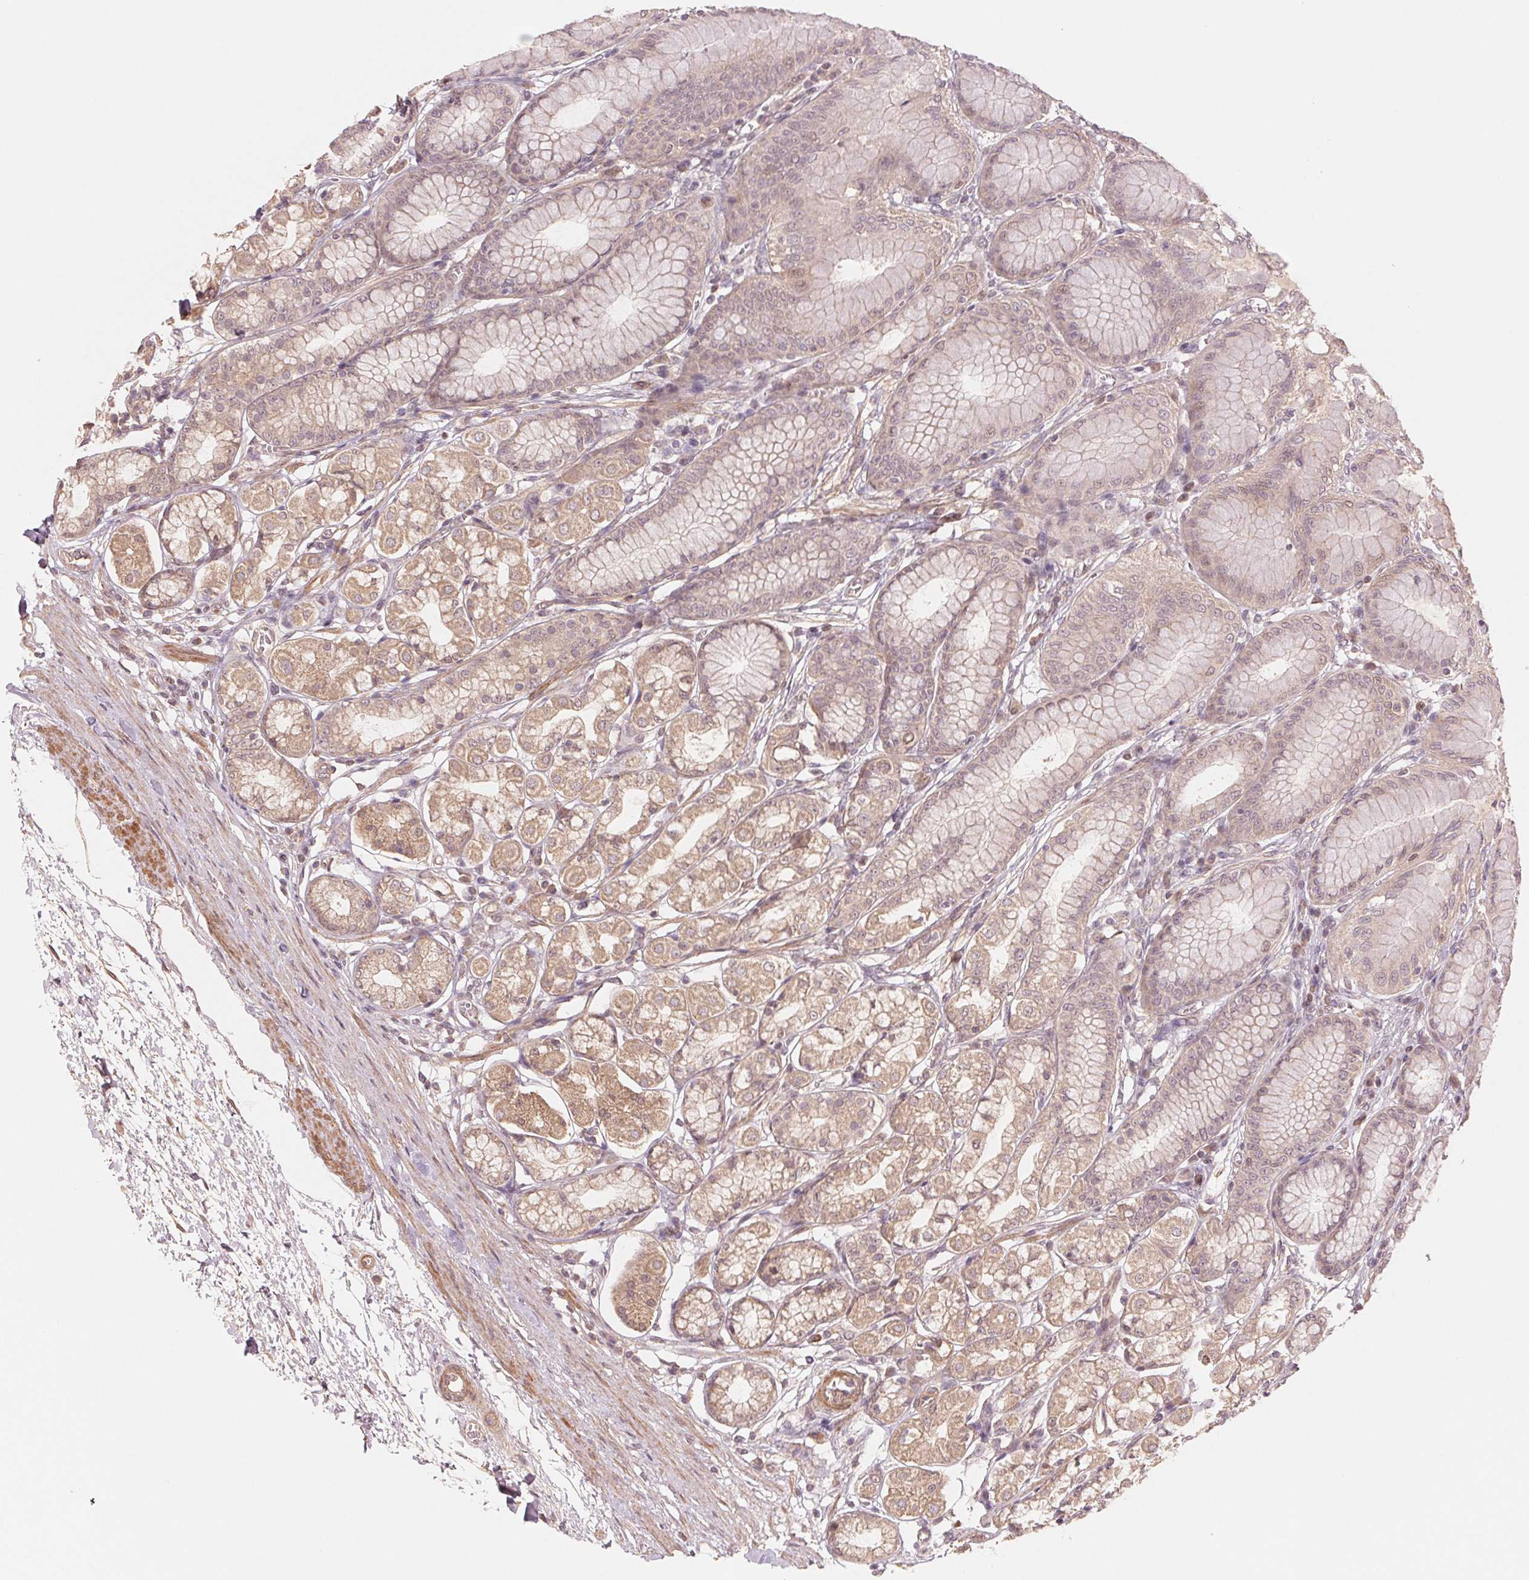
{"staining": {"intensity": "weak", "quantity": ">75%", "location": "cytoplasmic/membranous"}, "tissue": "stomach", "cell_type": "Glandular cells", "image_type": "normal", "snomed": [{"axis": "morphology", "description": "Normal tissue, NOS"}, {"axis": "topography", "description": "Stomach"}, {"axis": "topography", "description": "Stomach, lower"}], "caption": "Immunohistochemistry (IHC) histopathology image of normal stomach stained for a protein (brown), which demonstrates low levels of weak cytoplasmic/membranous expression in approximately >75% of glandular cells.", "gene": "PPIAL4A", "patient": {"sex": "male", "age": 76}}